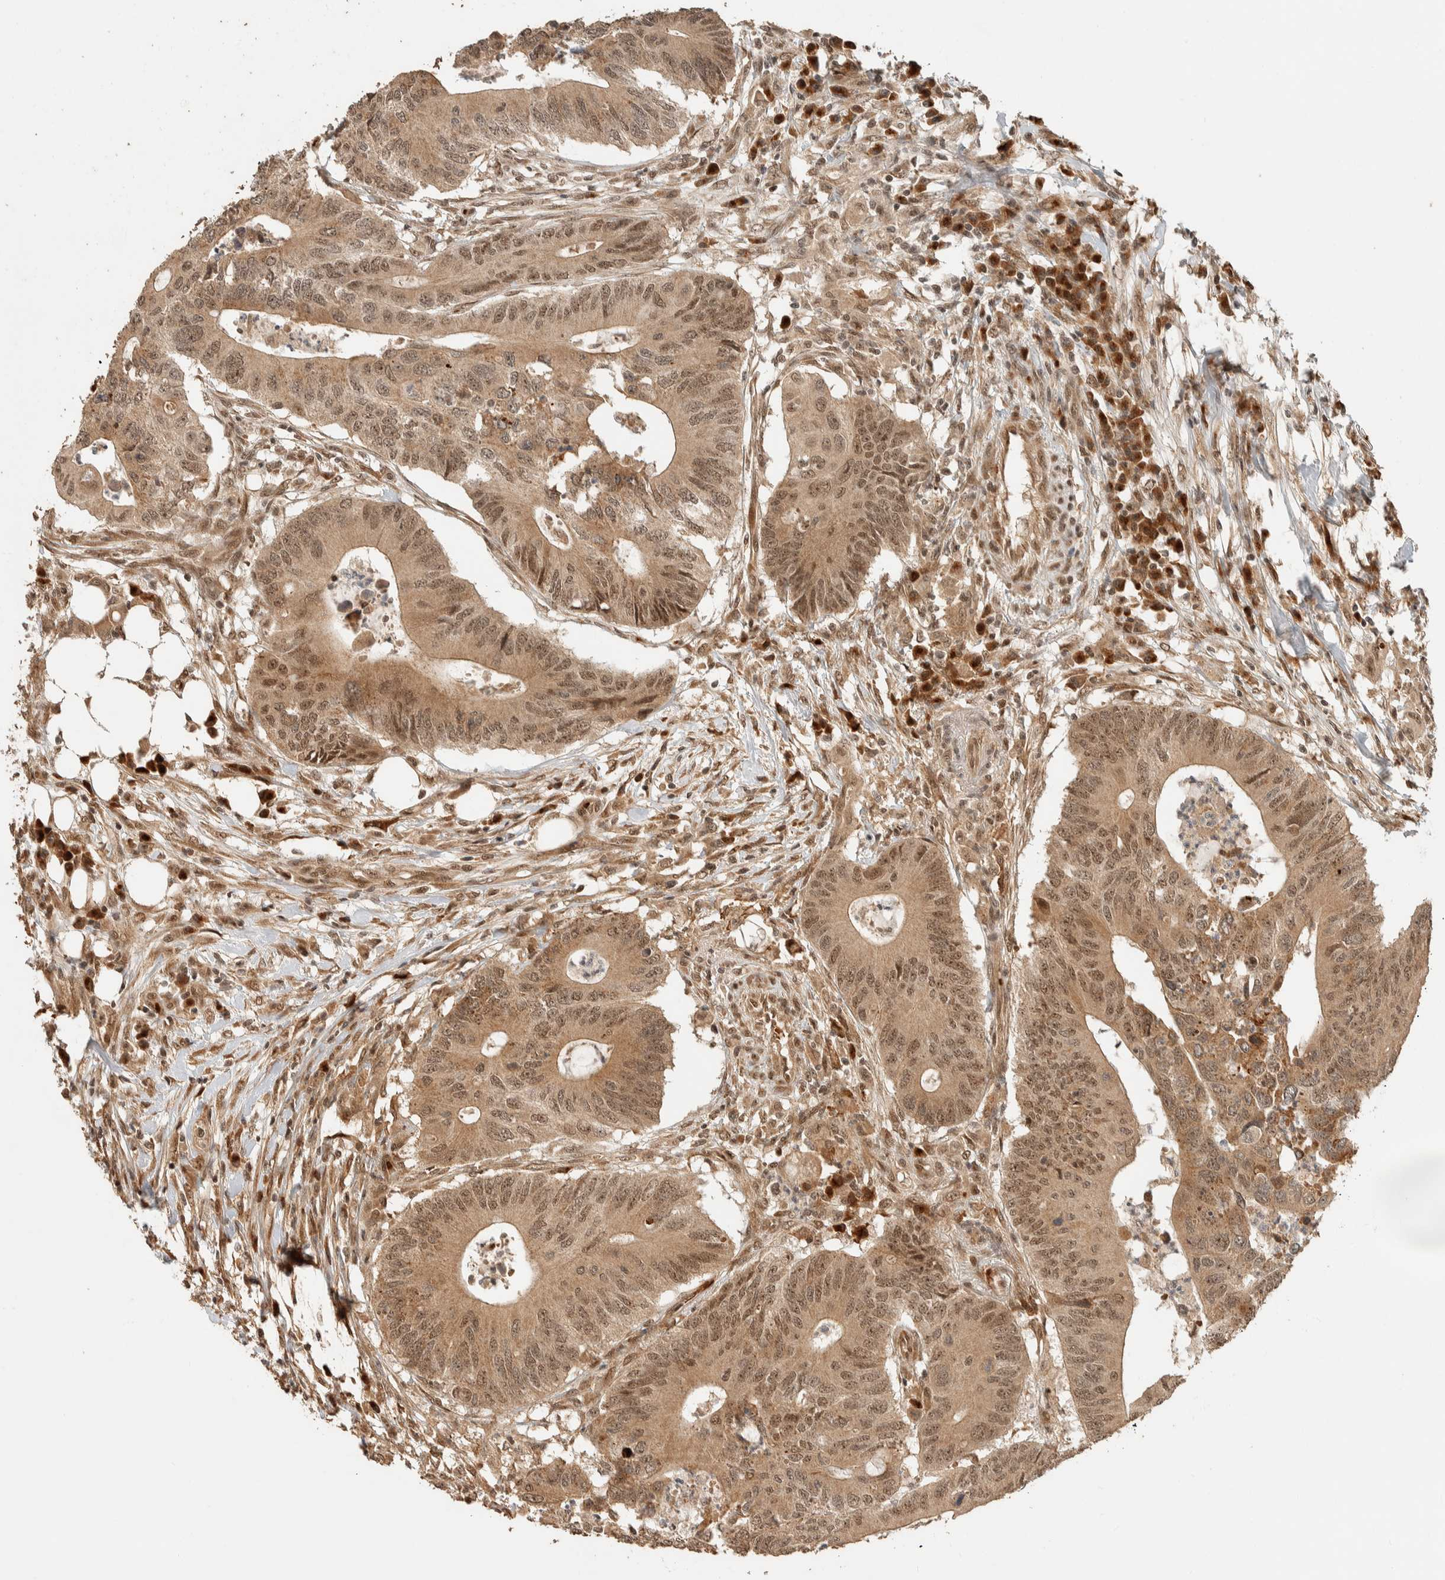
{"staining": {"intensity": "moderate", "quantity": ">75%", "location": "cytoplasmic/membranous,nuclear"}, "tissue": "colorectal cancer", "cell_type": "Tumor cells", "image_type": "cancer", "snomed": [{"axis": "morphology", "description": "Adenocarcinoma, NOS"}, {"axis": "topography", "description": "Colon"}], "caption": "A brown stain shows moderate cytoplasmic/membranous and nuclear expression of a protein in human colorectal cancer (adenocarcinoma) tumor cells. (Brightfield microscopy of DAB IHC at high magnification).", "gene": "ZBTB2", "patient": {"sex": "male", "age": 71}}